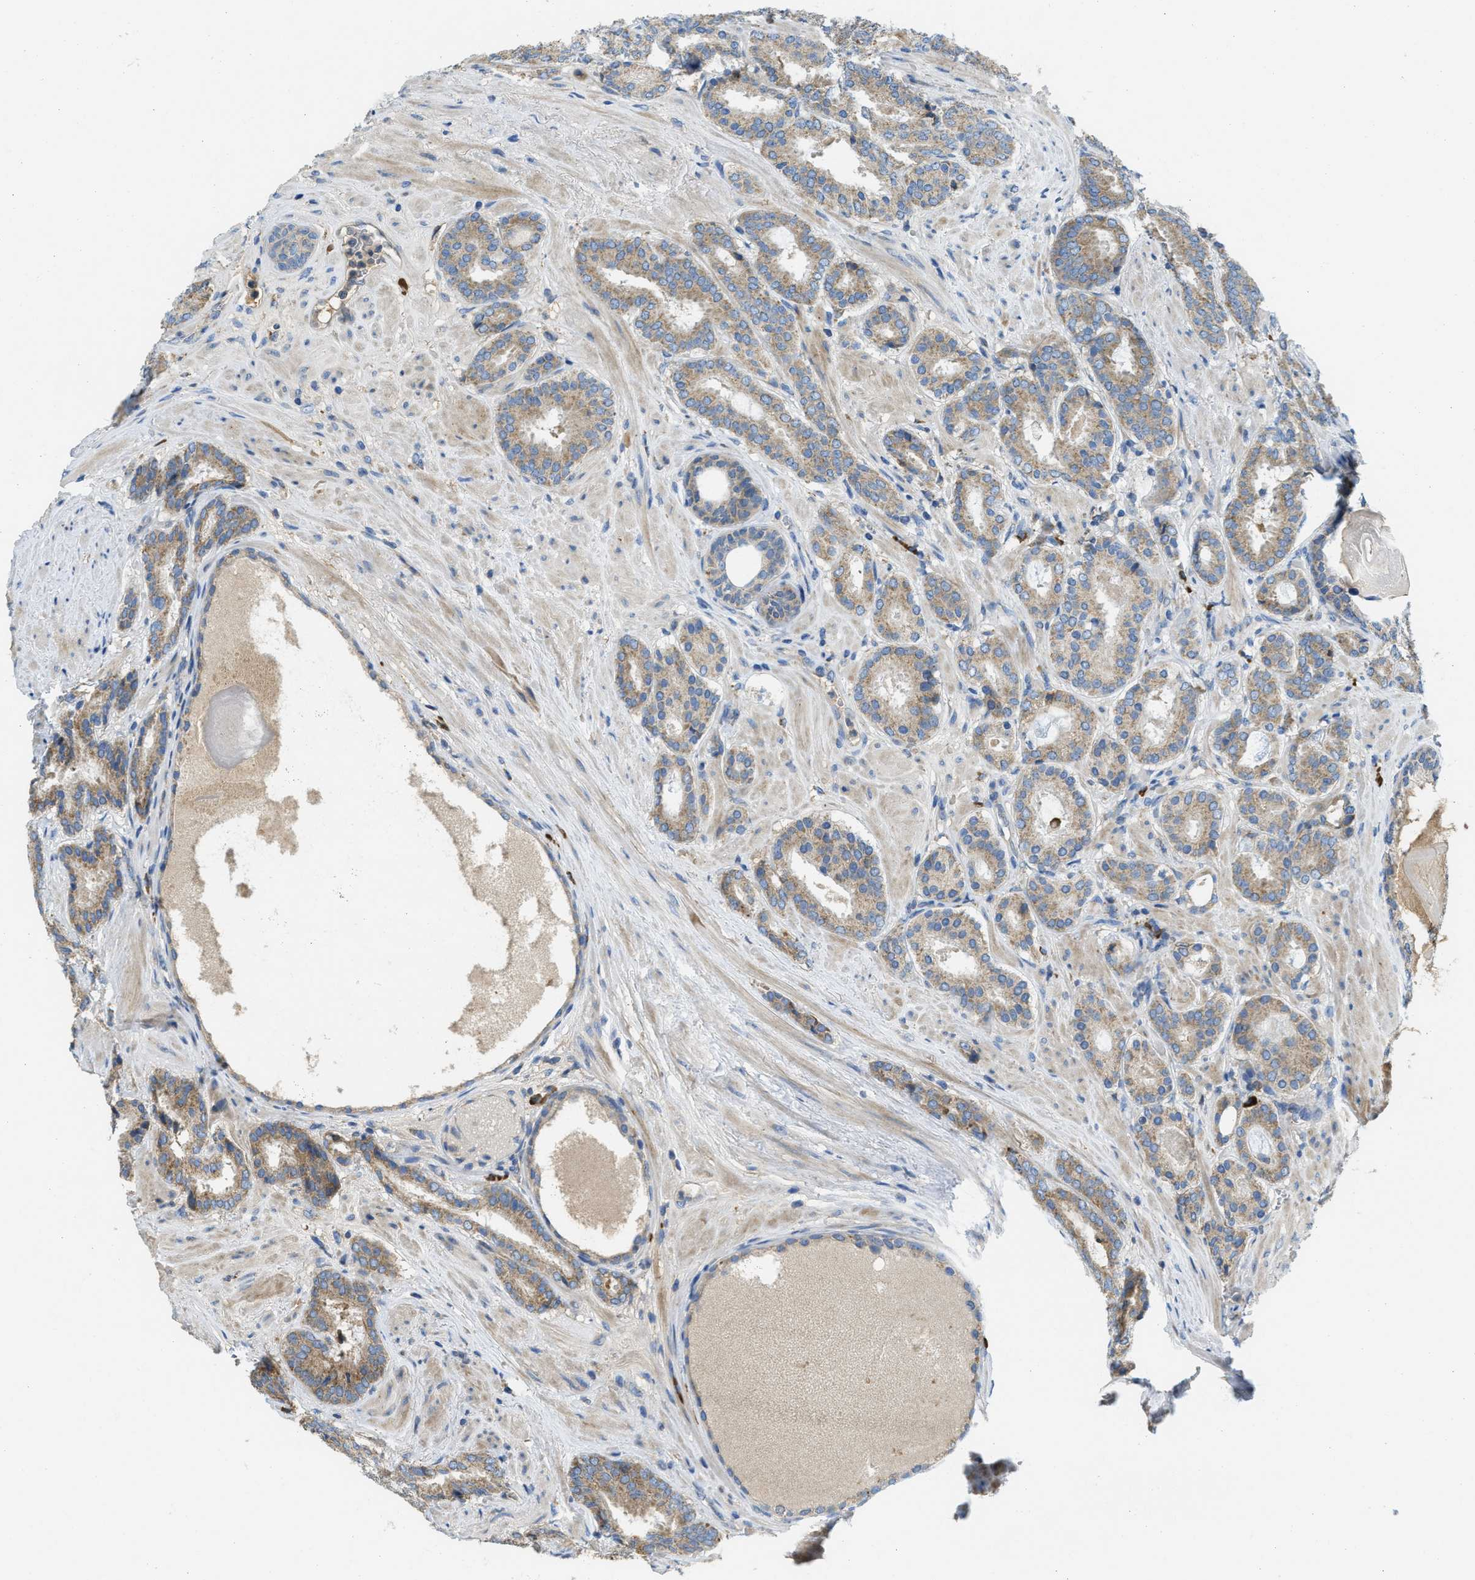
{"staining": {"intensity": "moderate", "quantity": ">75%", "location": "cytoplasmic/membranous"}, "tissue": "prostate cancer", "cell_type": "Tumor cells", "image_type": "cancer", "snomed": [{"axis": "morphology", "description": "Adenocarcinoma, Low grade"}, {"axis": "topography", "description": "Prostate"}], "caption": "DAB (3,3'-diaminobenzidine) immunohistochemical staining of low-grade adenocarcinoma (prostate) displays moderate cytoplasmic/membranous protein positivity in about >75% of tumor cells. Using DAB (3,3'-diaminobenzidine) (brown) and hematoxylin (blue) stains, captured at high magnification using brightfield microscopy.", "gene": "SSR1", "patient": {"sex": "male", "age": 69}}